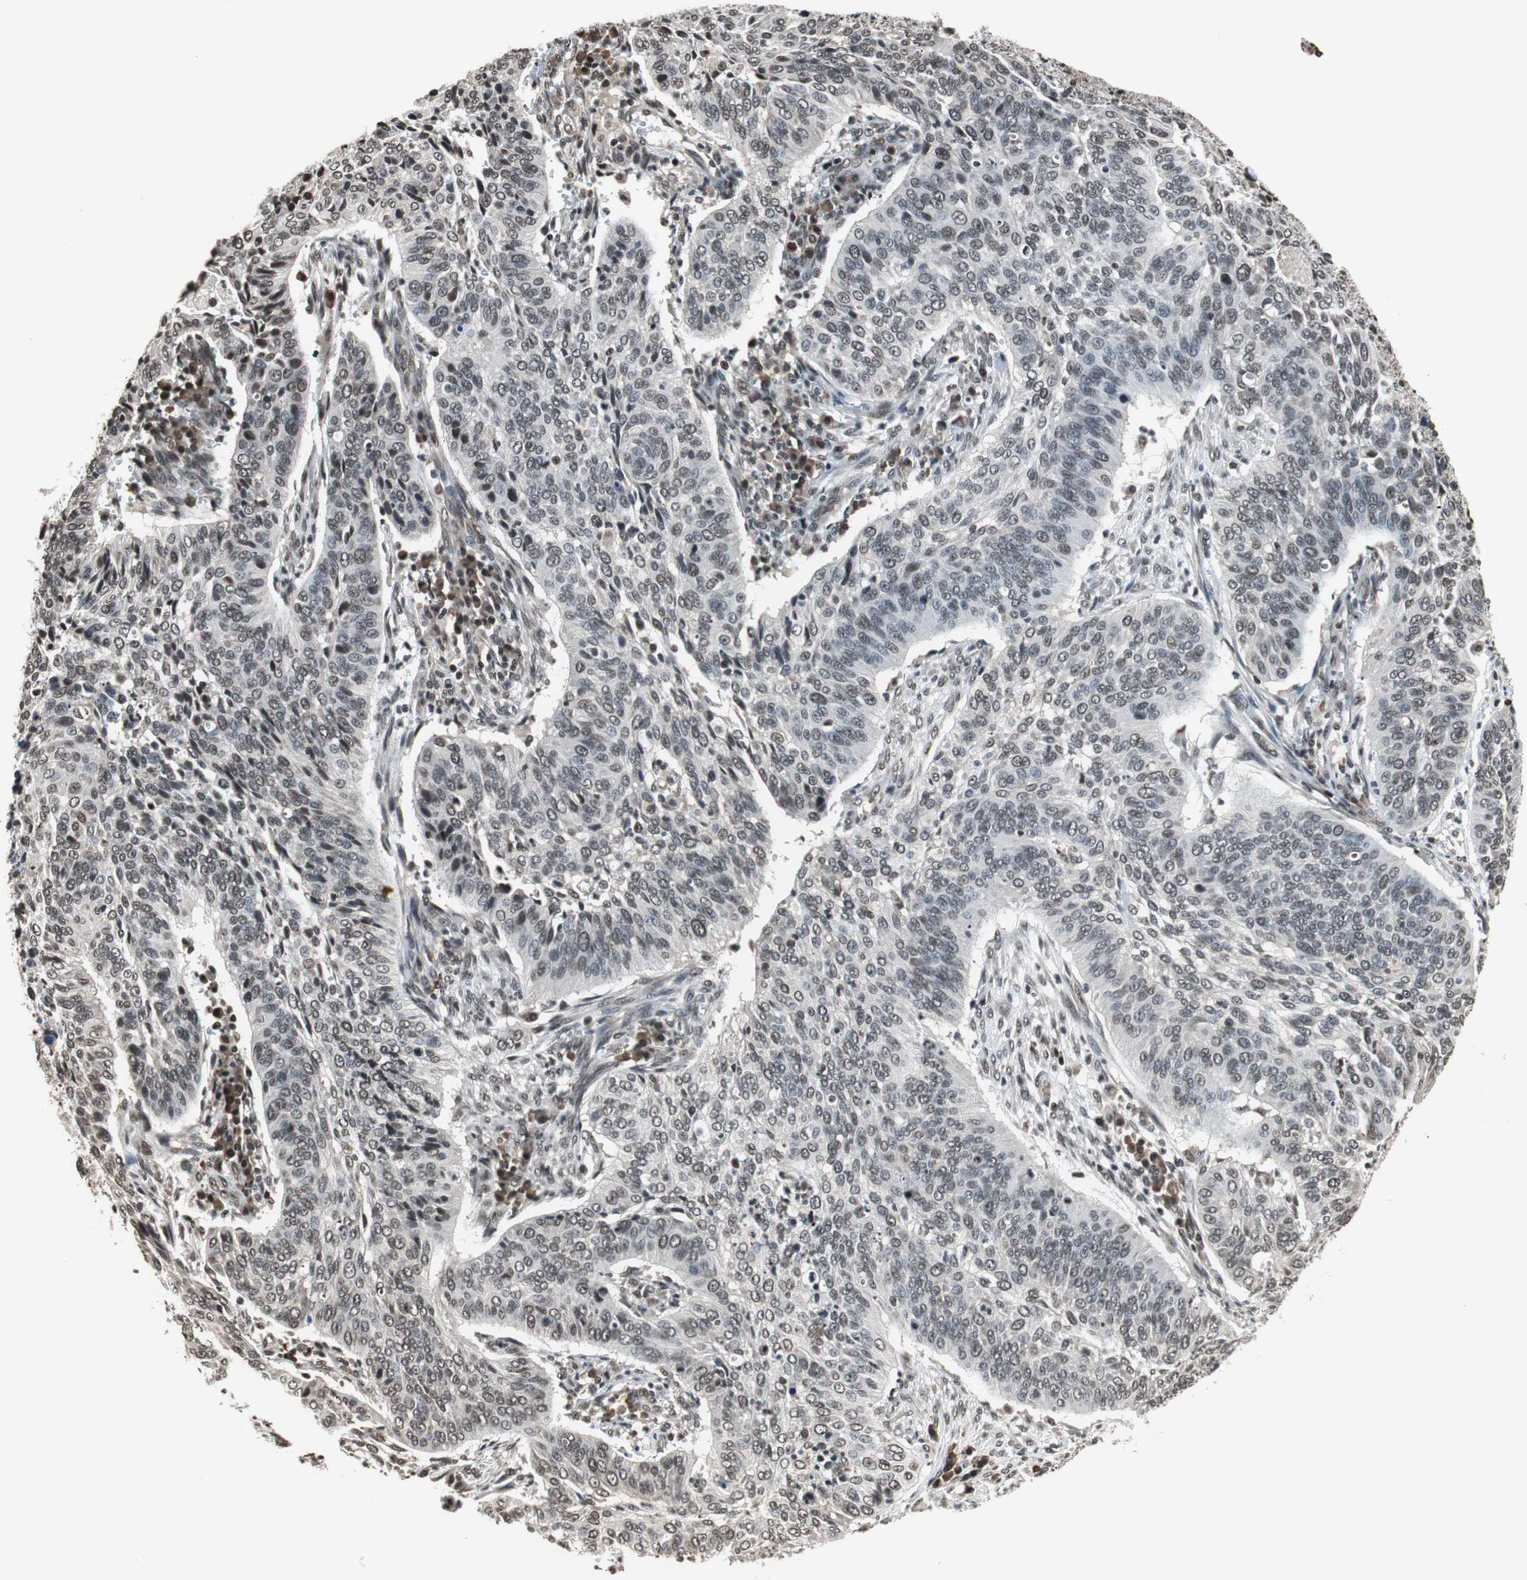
{"staining": {"intensity": "weak", "quantity": "25%-75%", "location": "nuclear"}, "tissue": "cervical cancer", "cell_type": "Tumor cells", "image_type": "cancer", "snomed": [{"axis": "morphology", "description": "Squamous cell carcinoma, NOS"}, {"axis": "topography", "description": "Cervix"}], "caption": "Weak nuclear positivity is appreciated in approximately 25%-75% of tumor cells in squamous cell carcinoma (cervical).", "gene": "REST", "patient": {"sex": "female", "age": 39}}